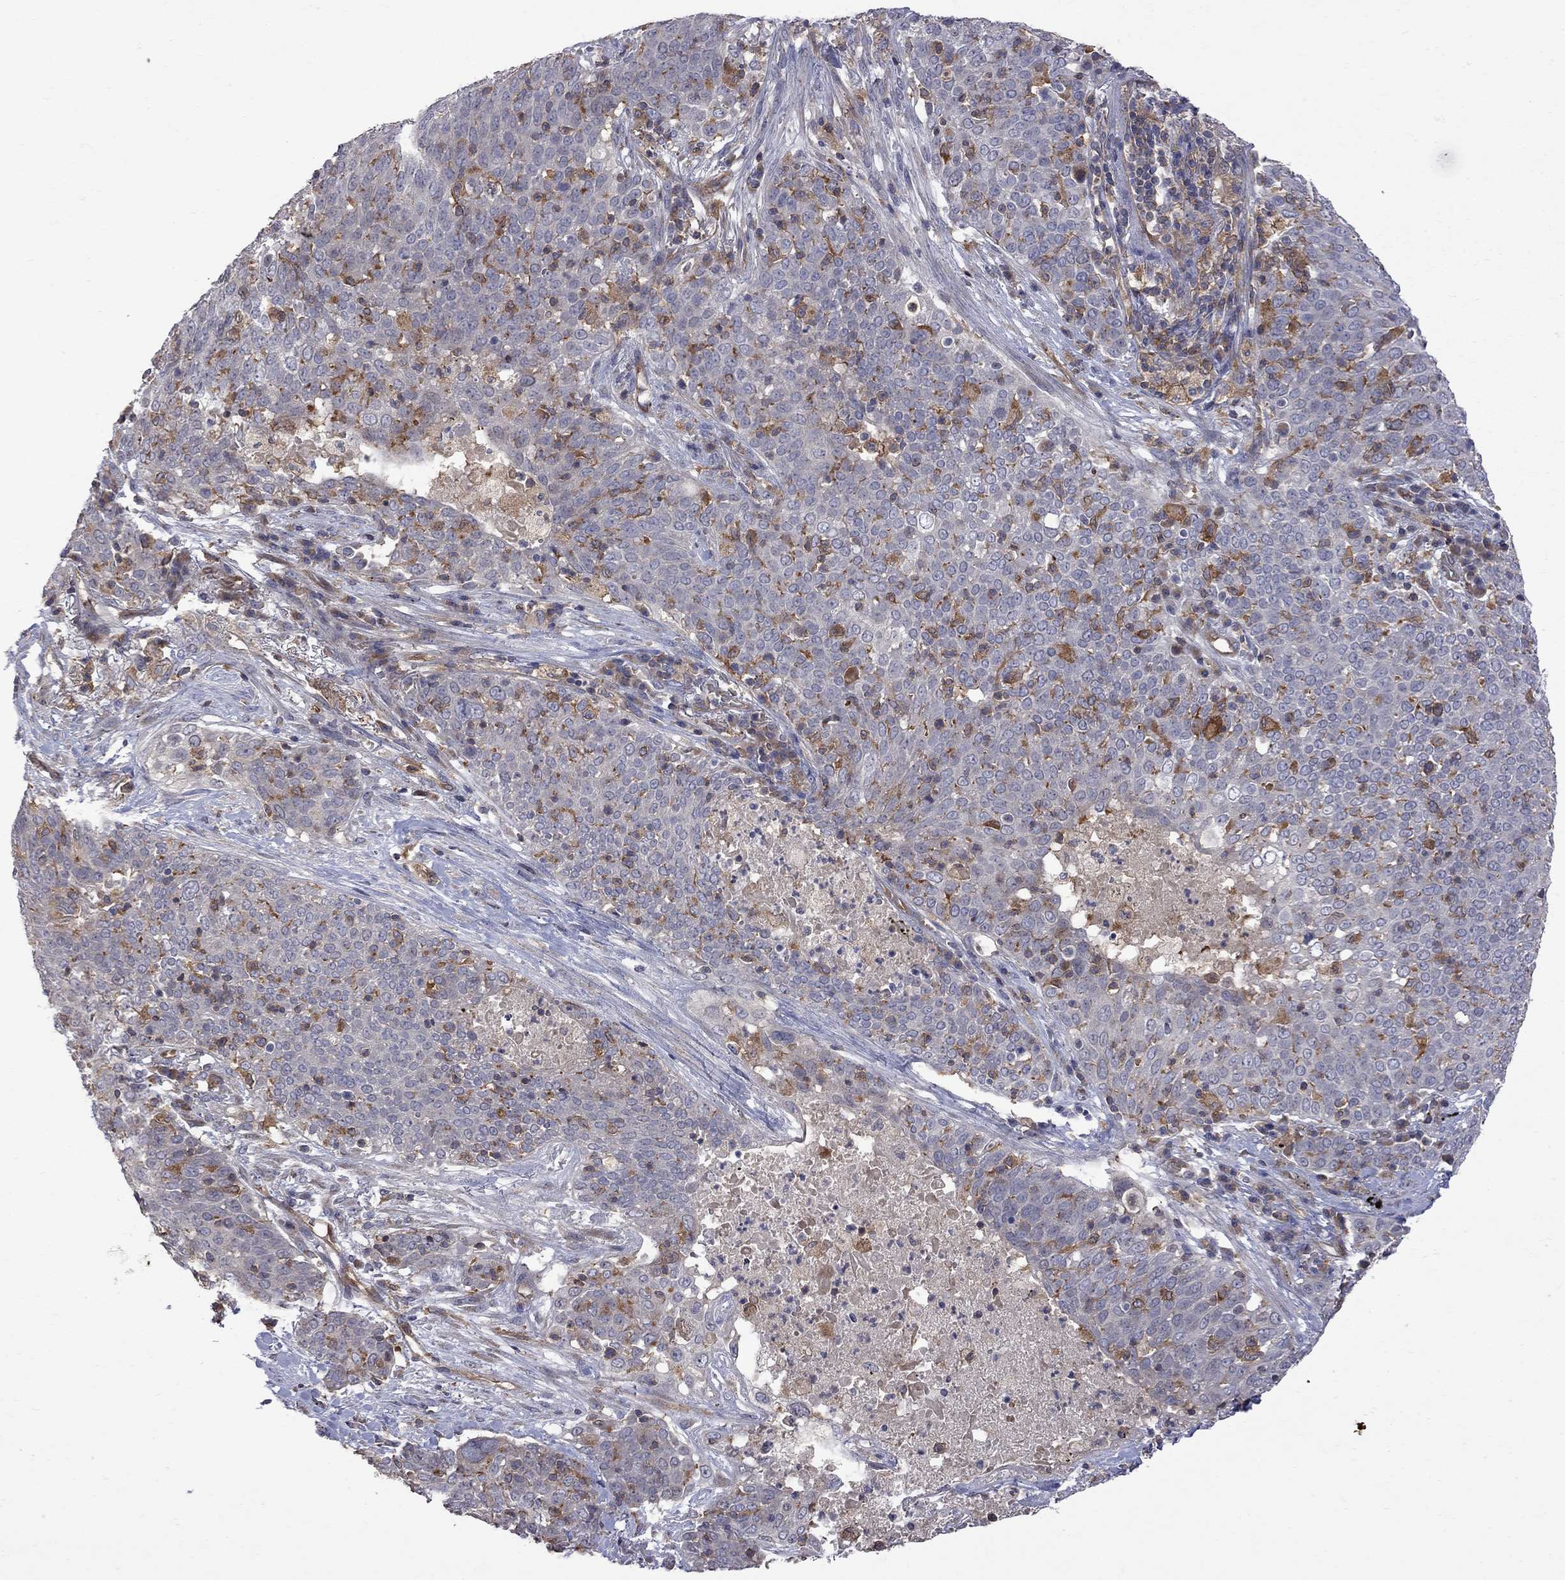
{"staining": {"intensity": "negative", "quantity": "none", "location": "none"}, "tissue": "lung cancer", "cell_type": "Tumor cells", "image_type": "cancer", "snomed": [{"axis": "morphology", "description": "Squamous cell carcinoma, NOS"}, {"axis": "topography", "description": "Lung"}], "caption": "High magnification brightfield microscopy of lung cancer (squamous cell carcinoma) stained with DAB (brown) and counterstained with hematoxylin (blue): tumor cells show no significant positivity.", "gene": "ABI3", "patient": {"sex": "male", "age": 82}}